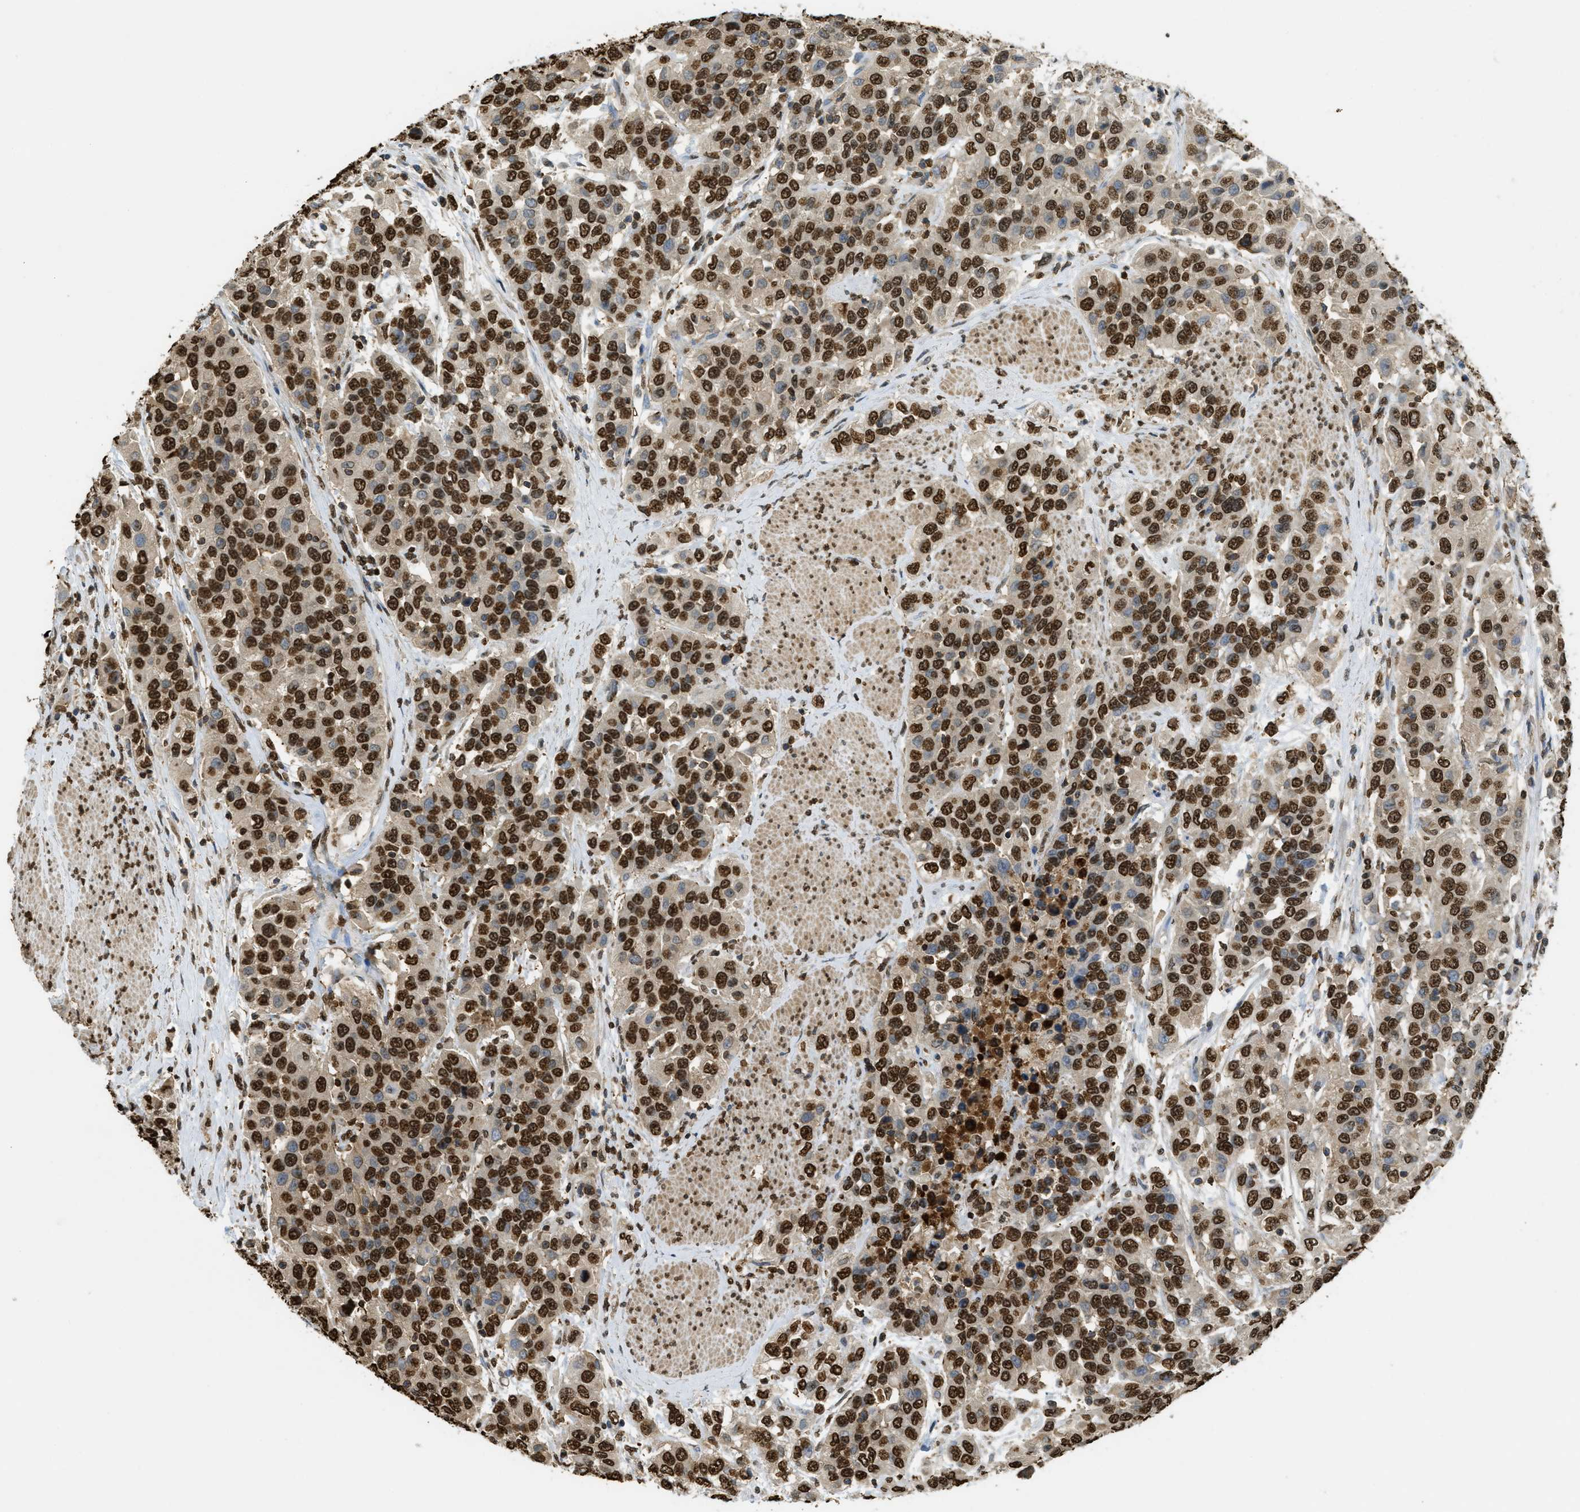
{"staining": {"intensity": "strong", "quantity": "25%-75%", "location": "nuclear"}, "tissue": "urothelial cancer", "cell_type": "Tumor cells", "image_type": "cancer", "snomed": [{"axis": "morphology", "description": "Urothelial carcinoma, High grade"}, {"axis": "topography", "description": "Urinary bladder"}], "caption": "The image displays a brown stain indicating the presence of a protein in the nuclear of tumor cells in urothelial carcinoma (high-grade).", "gene": "NR5A2", "patient": {"sex": "female", "age": 80}}